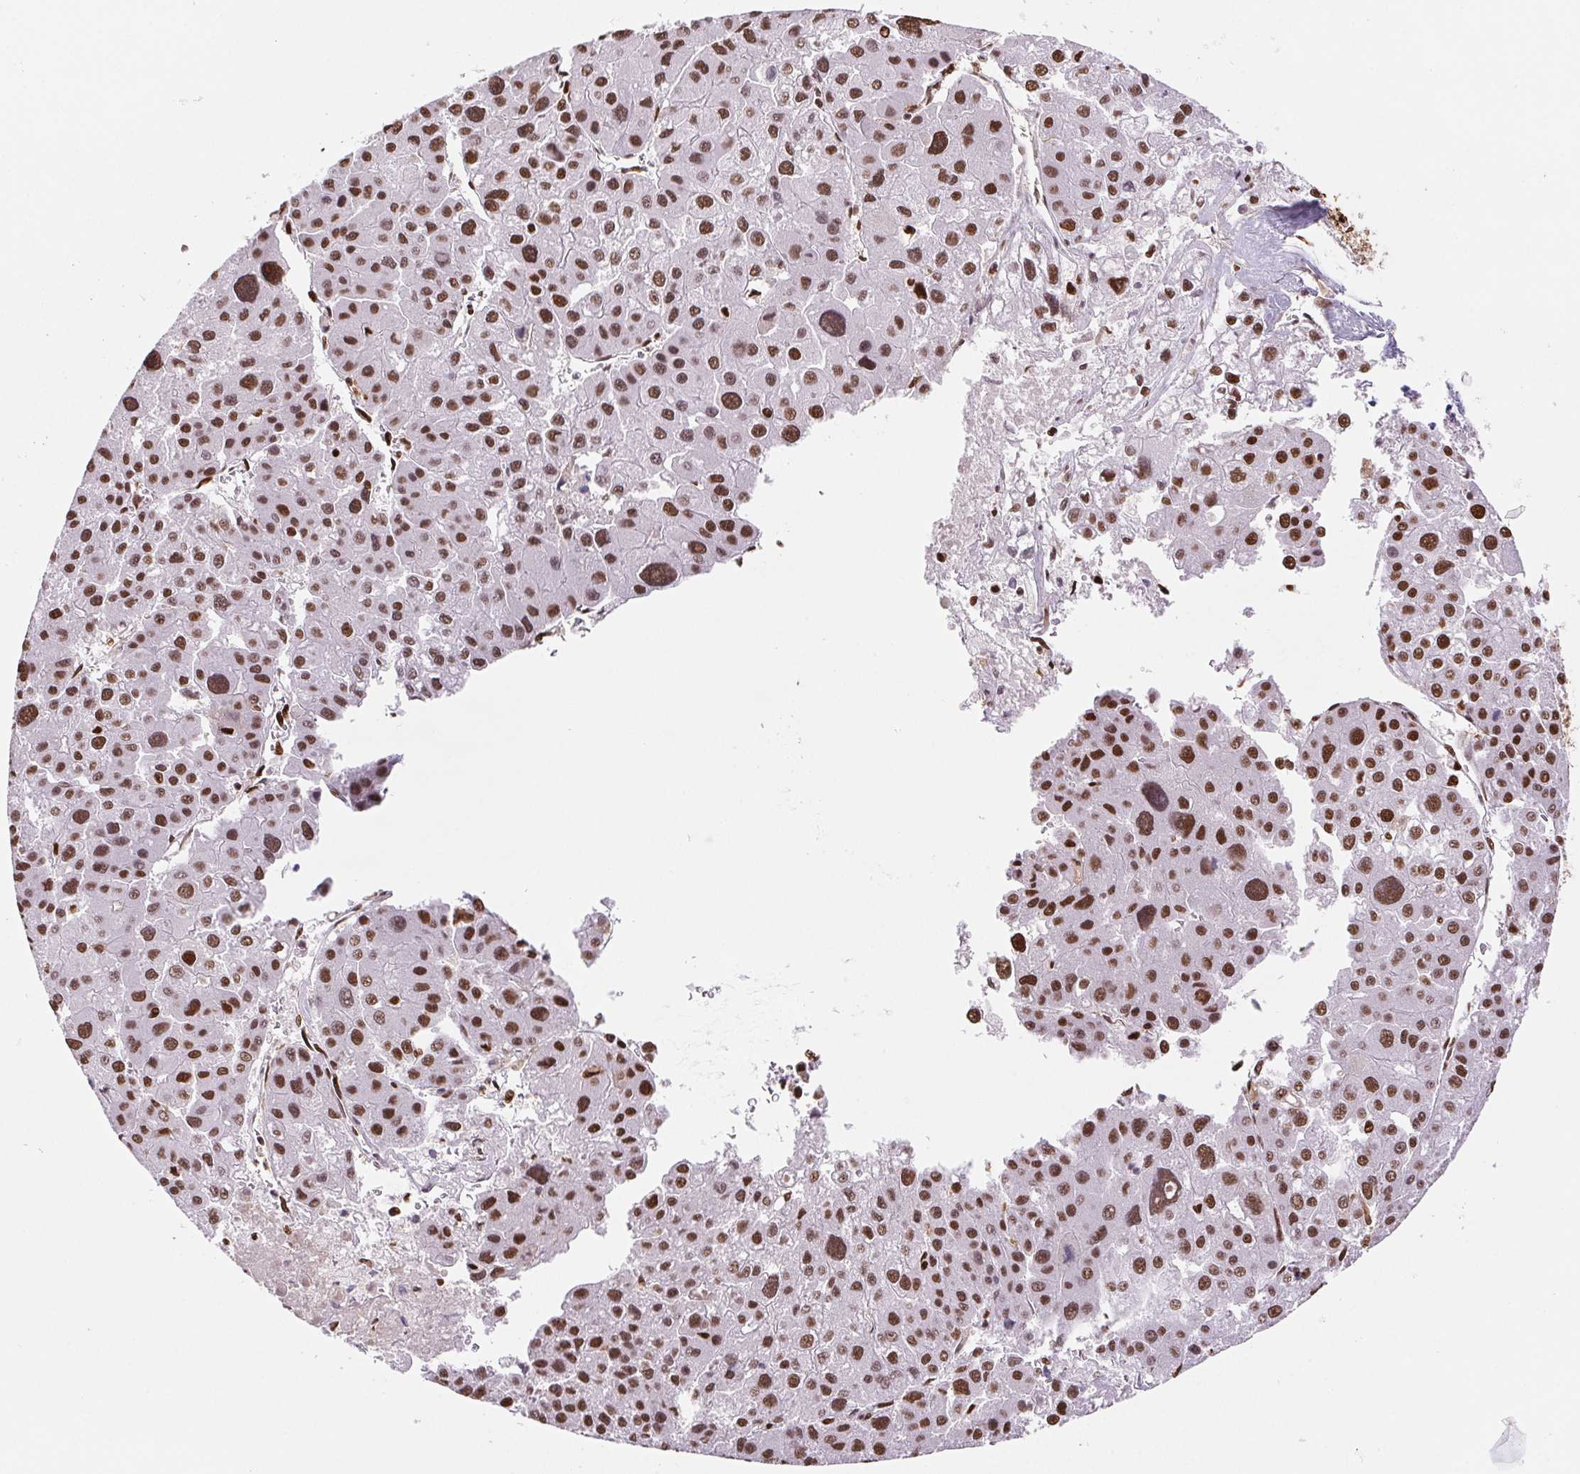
{"staining": {"intensity": "strong", "quantity": ">75%", "location": "nuclear"}, "tissue": "liver cancer", "cell_type": "Tumor cells", "image_type": "cancer", "snomed": [{"axis": "morphology", "description": "Carcinoma, Hepatocellular, NOS"}, {"axis": "topography", "description": "Liver"}], "caption": "Liver hepatocellular carcinoma stained with a brown dye reveals strong nuclear positive expression in approximately >75% of tumor cells.", "gene": "SET", "patient": {"sex": "male", "age": 73}}